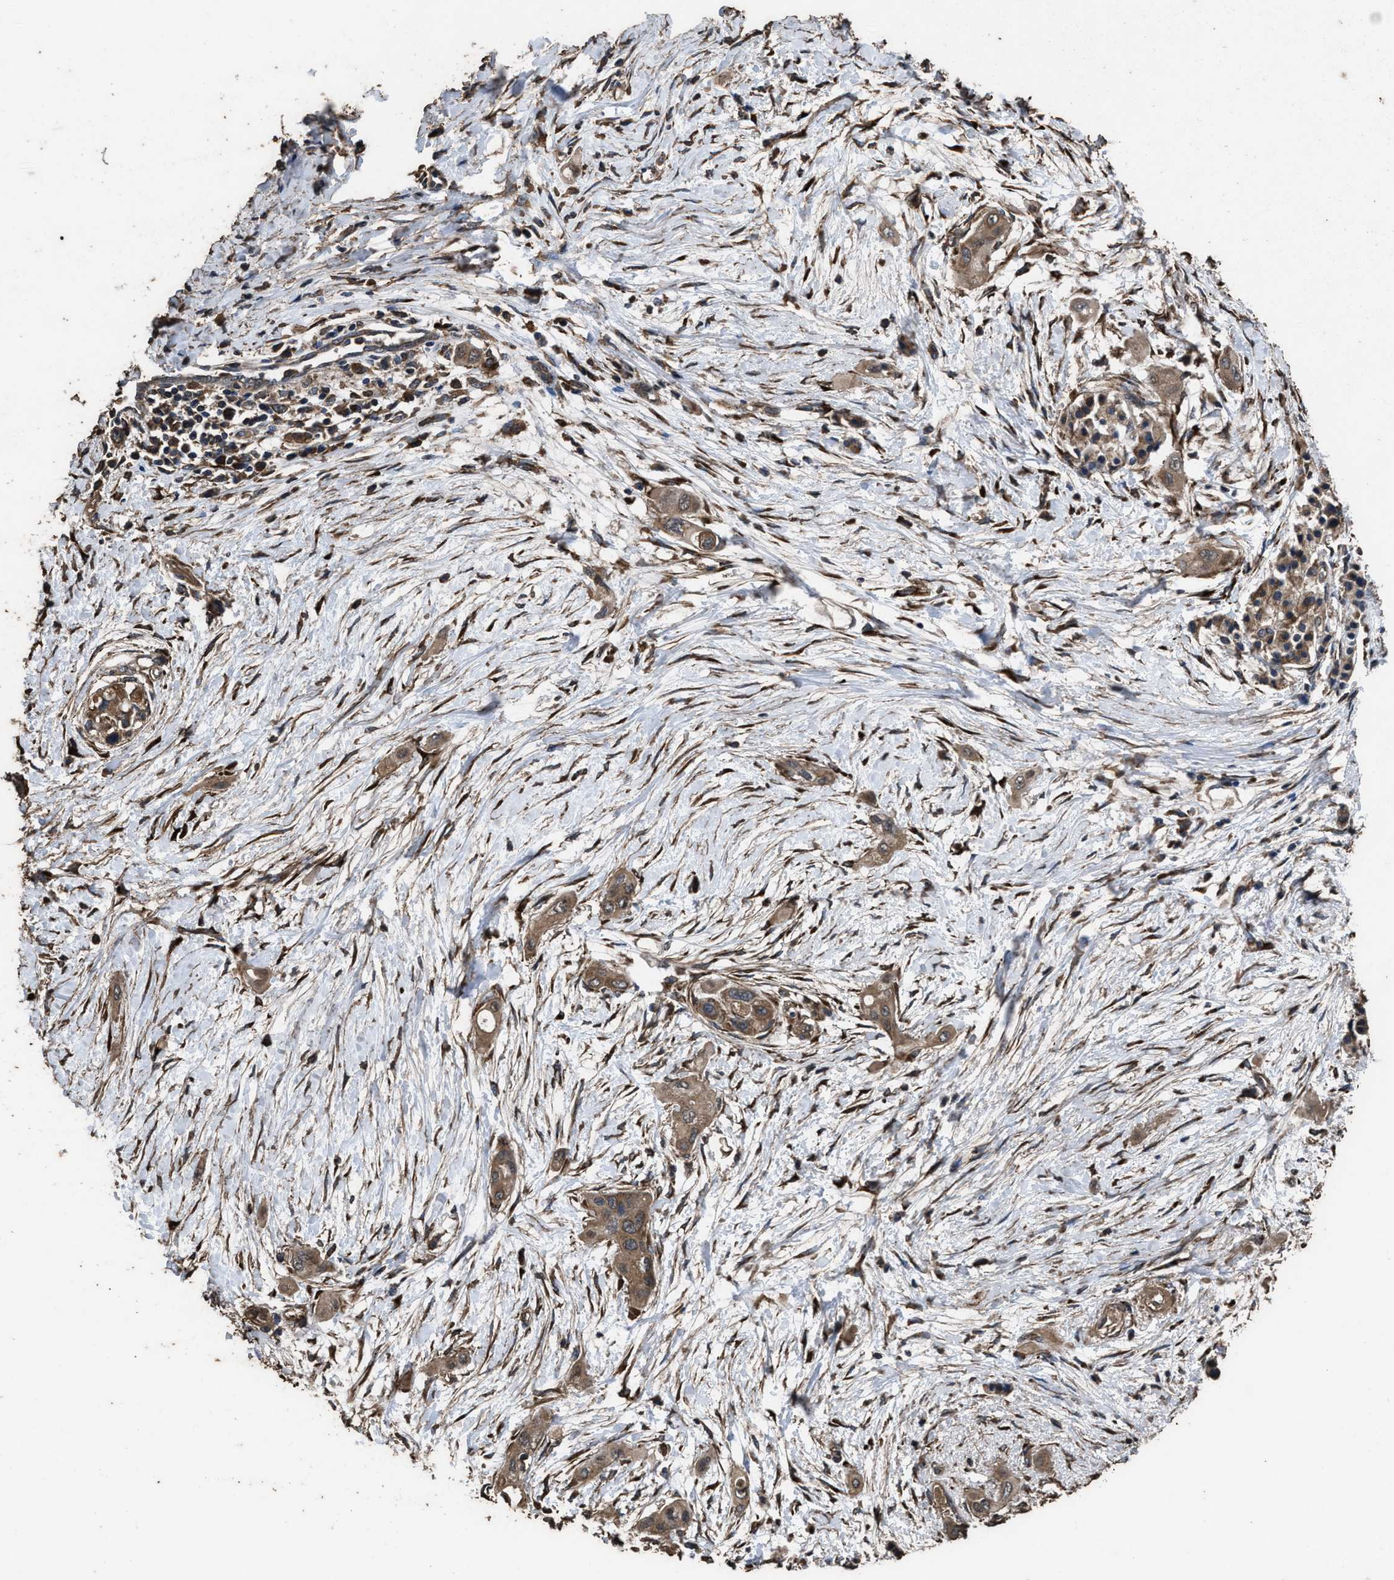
{"staining": {"intensity": "moderate", "quantity": ">75%", "location": "cytoplasmic/membranous"}, "tissue": "pancreatic cancer", "cell_type": "Tumor cells", "image_type": "cancer", "snomed": [{"axis": "morphology", "description": "Adenocarcinoma, NOS"}, {"axis": "topography", "description": "Pancreas"}], "caption": "Pancreatic cancer (adenocarcinoma) stained for a protein demonstrates moderate cytoplasmic/membranous positivity in tumor cells.", "gene": "ZMYND19", "patient": {"sex": "male", "age": 59}}